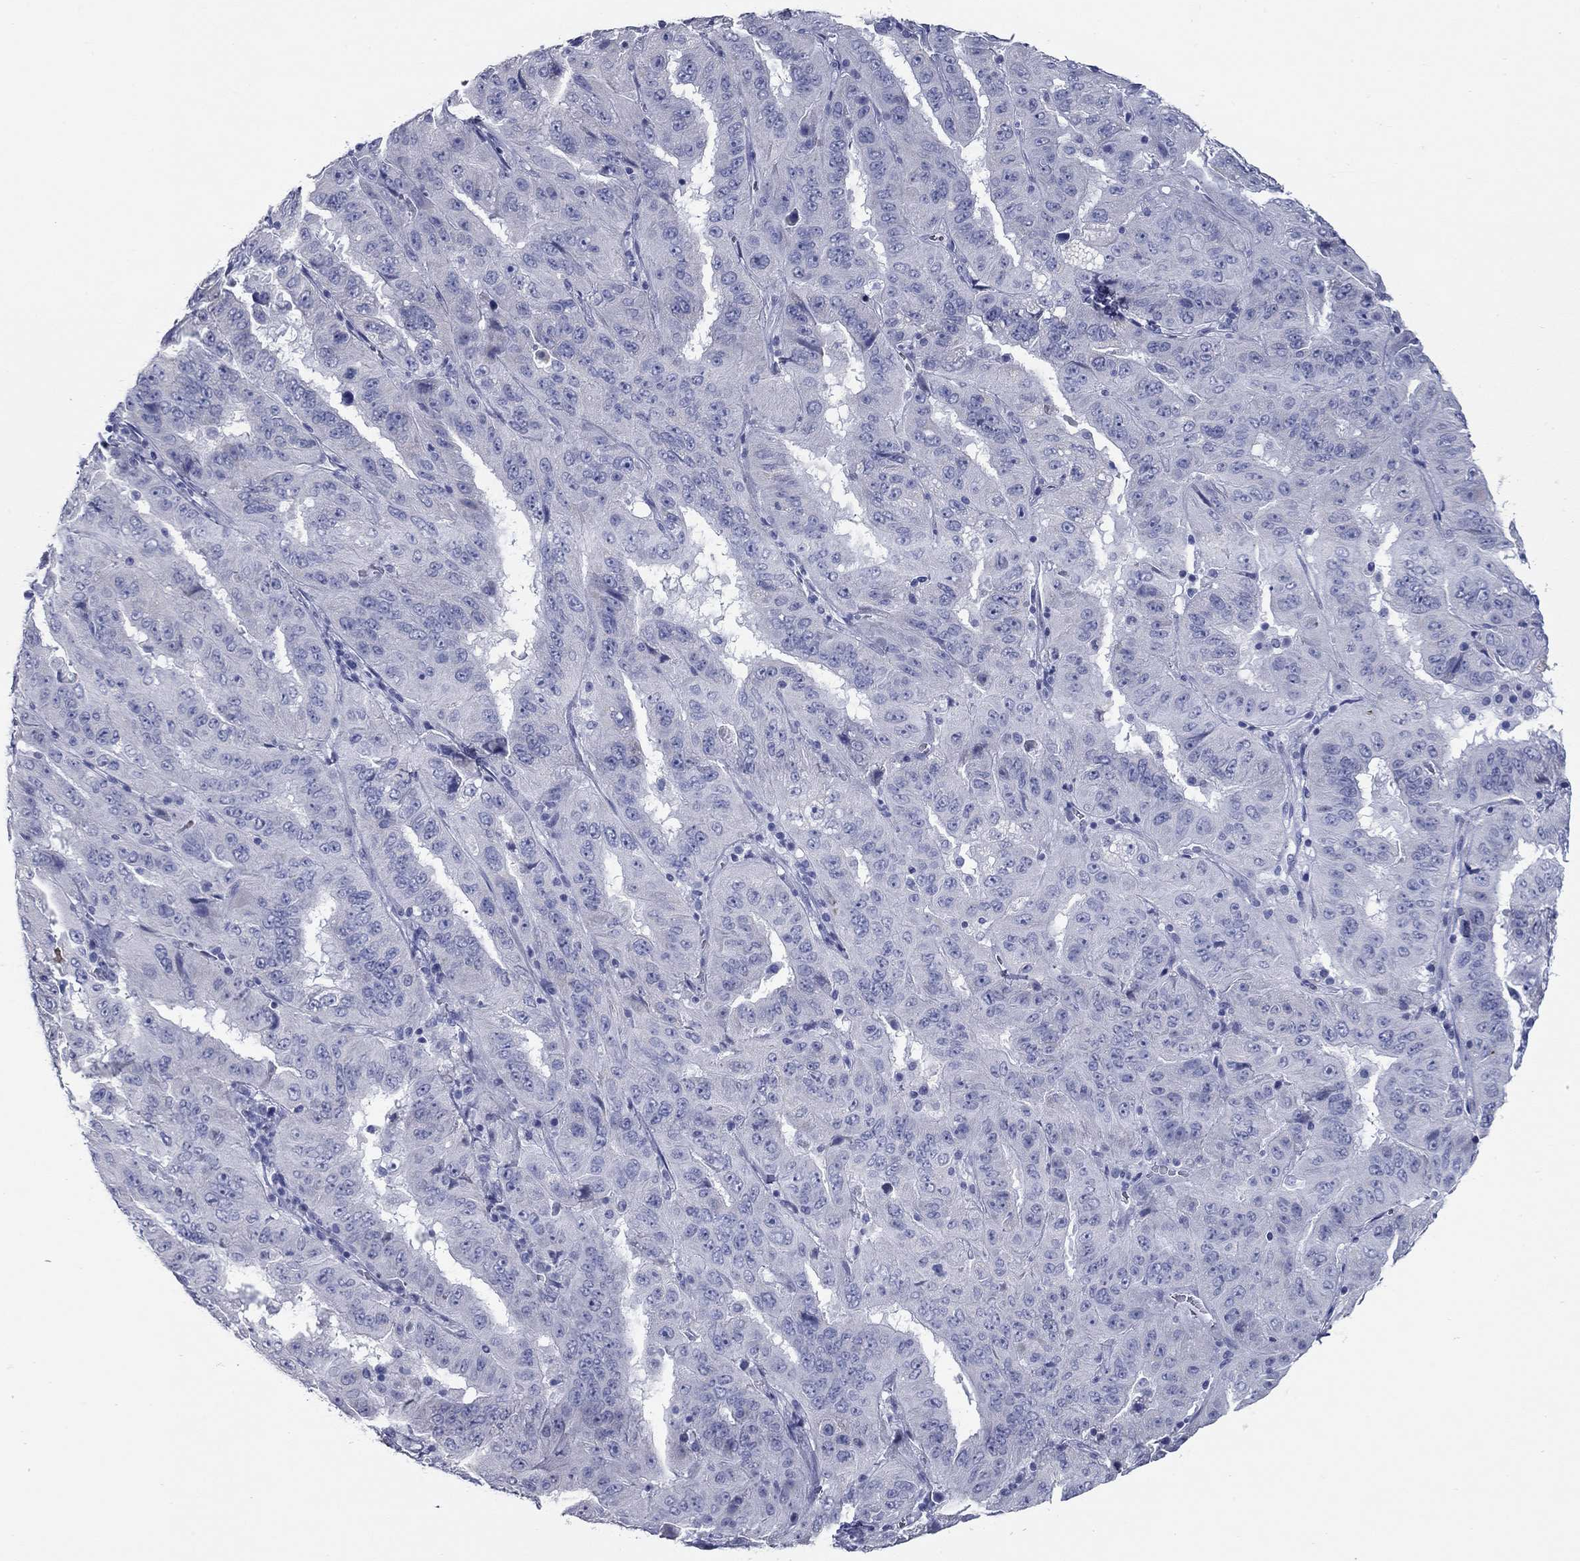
{"staining": {"intensity": "negative", "quantity": "none", "location": "none"}, "tissue": "pancreatic cancer", "cell_type": "Tumor cells", "image_type": "cancer", "snomed": [{"axis": "morphology", "description": "Adenocarcinoma, NOS"}, {"axis": "topography", "description": "Pancreas"}], "caption": "An immunohistochemistry image of pancreatic cancer is shown. There is no staining in tumor cells of pancreatic cancer. (Stains: DAB (3,3'-diaminobenzidine) immunohistochemistry (IHC) with hematoxylin counter stain, Microscopy: brightfield microscopy at high magnification).", "gene": "KIRREL2", "patient": {"sex": "male", "age": 63}}